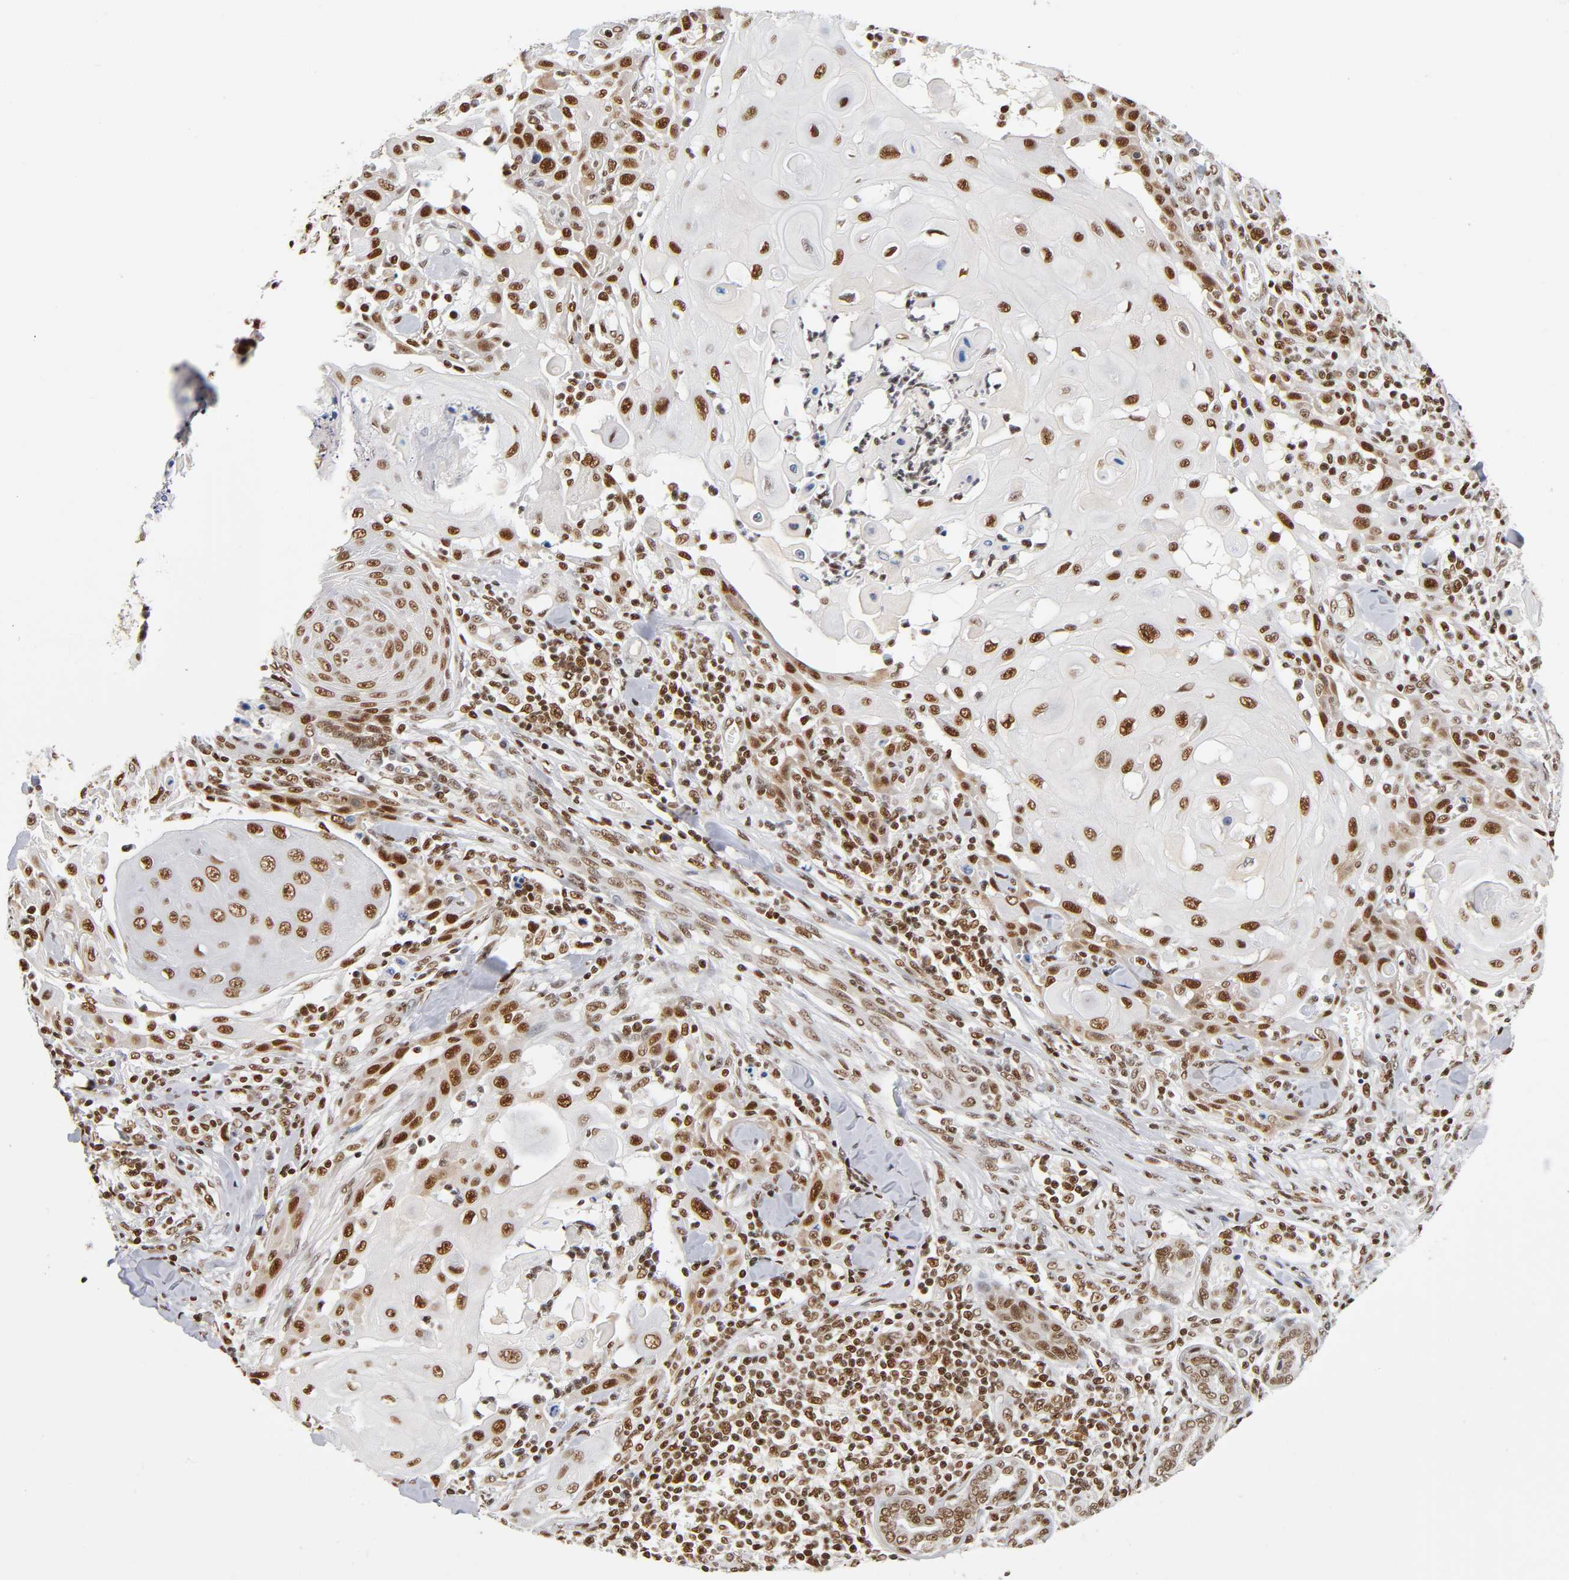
{"staining": {"intensity": "strong", "quantity": ">75%", "location": "nuclear"}, "tissue": "skin cancer", "cell_type": "Tumor cells", "image_type": "cancer", "snomed": [{"axis": "morphology", "description": "Squamous cell carcinoma, NOS"}, {"axis": "topography", "description": "Skin"}], "caption": "About >75% of tumor cells in skin squamous cell carcinoma exhibit strong nuclear protein positivity as visualized by brown immunohistochemical staining.", "gene": "ILKAP", "patient": {"sex": "male", "age": 24}}